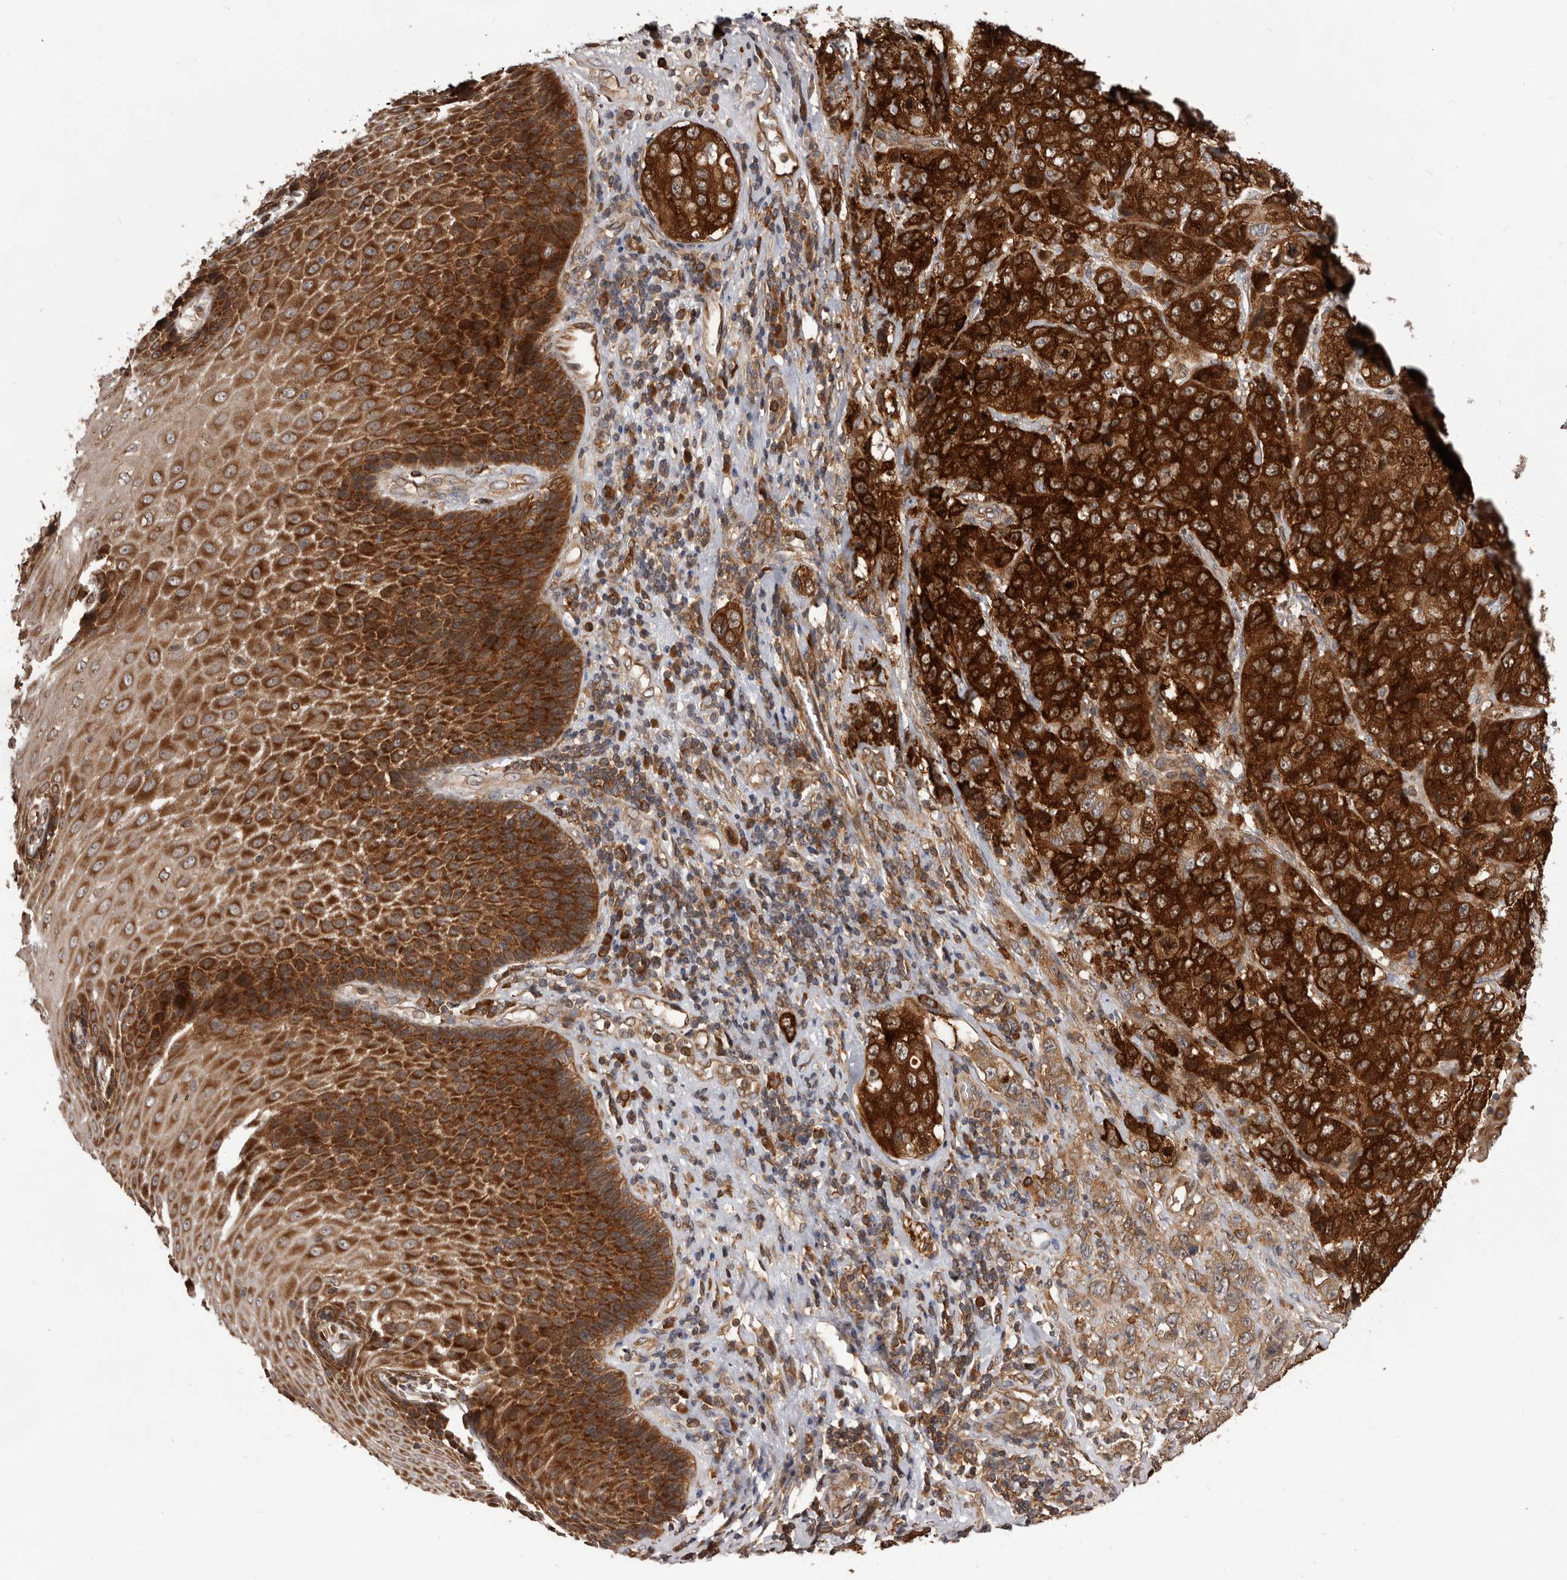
{"staining": {"intensity": "strong", "quantity": ">75%", "location": "cytoplasmic/membranous"}, "tissue": "stomach cancer", "cell_type": "Tumor cells", "image_type": "cancer", "snomed": [{"axis": "morphology", "description": "Adenocarcinoma, NOS"}, {"axis": "topography", "description": "Stomach"}], "caption": "The histopathology image shows immunohistochemical staining of adenocarcinoma (stomach). There is strong cytoplasmic/membranous positivity is appreciated in about >75% of tumor cells.", "gene": "HBS1L", "patient": {"sex": "male", "age": 48}}